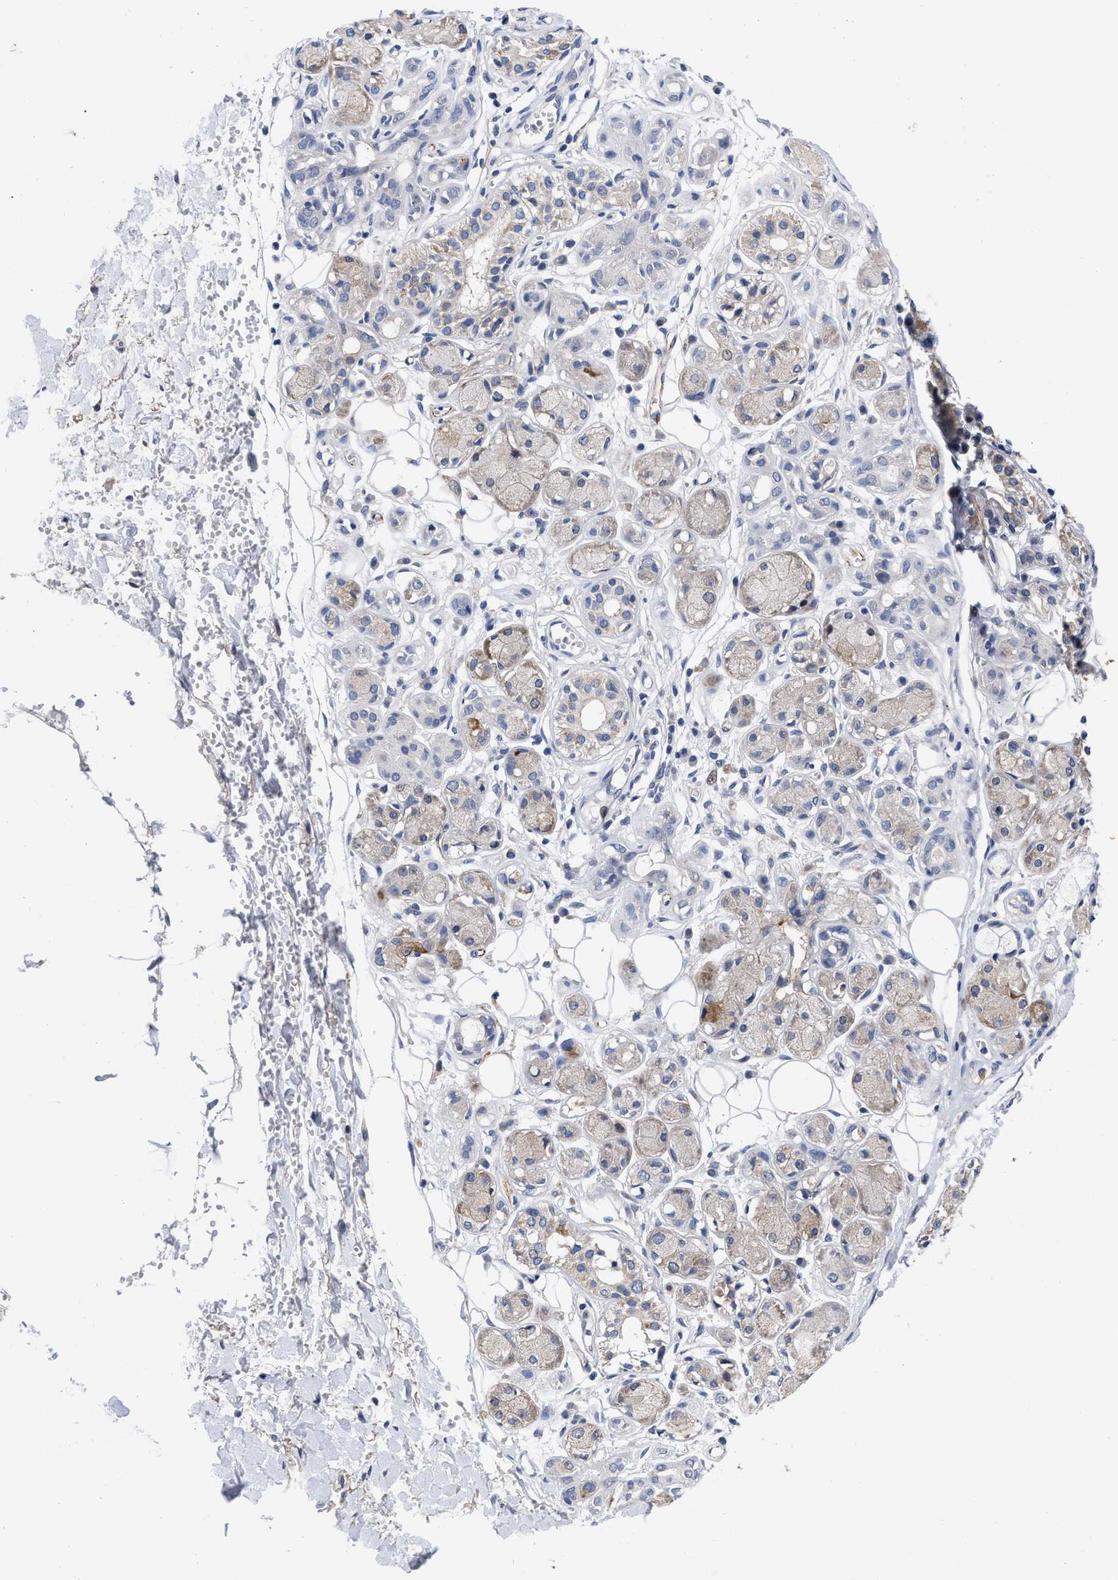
{"staining": {"intensity": "negative", "quantity": "none", "location": "none"}, "tissue": "adipose tissue", "cell_type": "Adipocytes", "image_type": "normal", "snomed": [{"axis": "morphology", "description": "Normal tissue, NOS"}, {"axis": "morphology", "description": "Inflammation, NOS"}, {"axis": "topography", "description": "Salivary gland"}, {"axis": "topography", "description": "Peripheral nerve tissue"}], "caption": "IHC histopathology image of normal adipose tissue: adipose tissue stained with DAB (3,3'-diaminobenzidine) shows no significant protein expression in adipocytes.", "gene": "CCN5", "patient": {"sex": "female", "age": 75}}